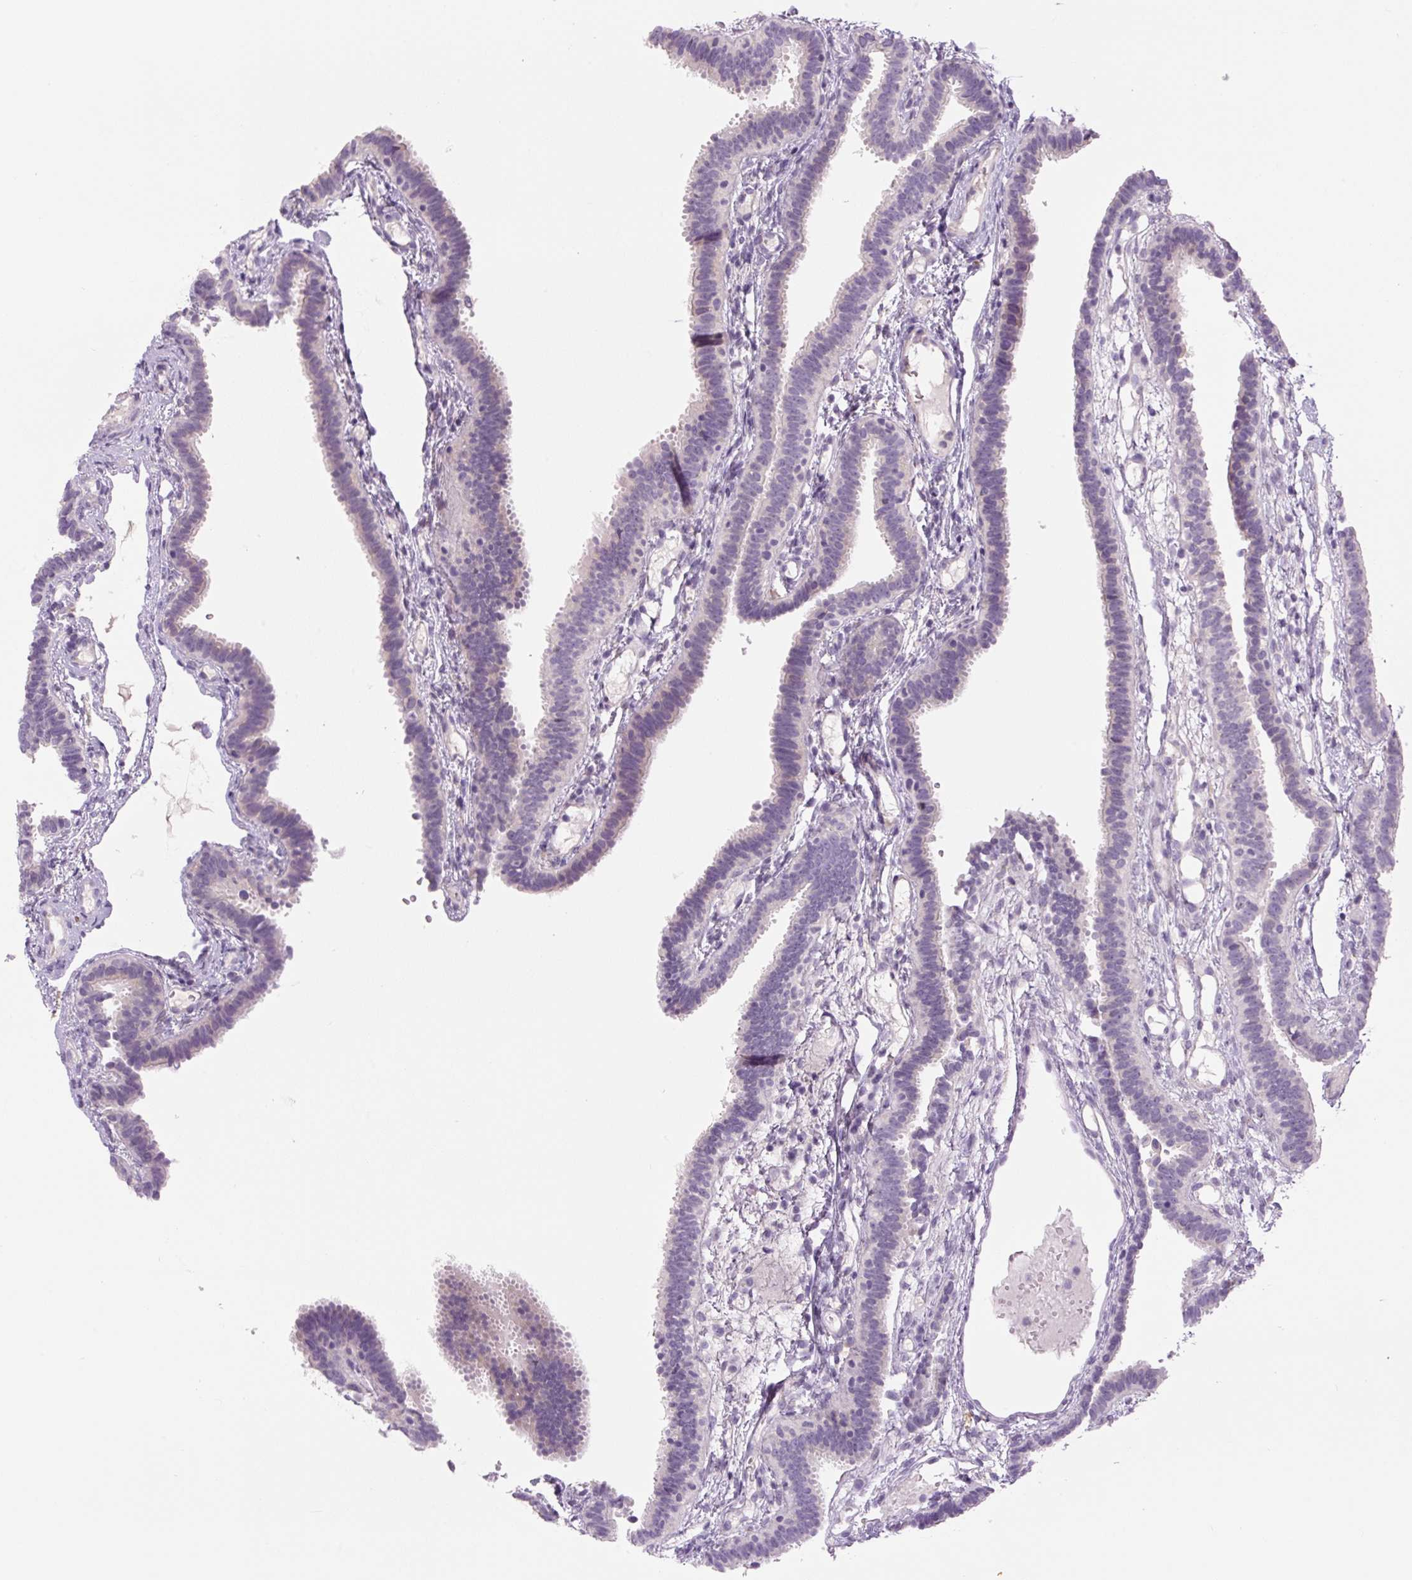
{"staining": {"intensity": "negative", "quantity": "none", "location": "none"}, "tissue": "fallopian tube", "cell_type": "Glandular cells", "image_type": "normal", "snomed": [{"axis": "morphology", "description": "Normal tissue, NOS"}, {"axis": "topography", "description": "Fallopian tube"}], "caption": "Protein analysis of benign fallopian tube reveals no significant expression in glandular cells. (DAB (3,3'-diaminobenzidine) IHC with hematoxylin counter stain).", "gene": "TMEM100", "patient": {"sex": "female", "age": 37}}